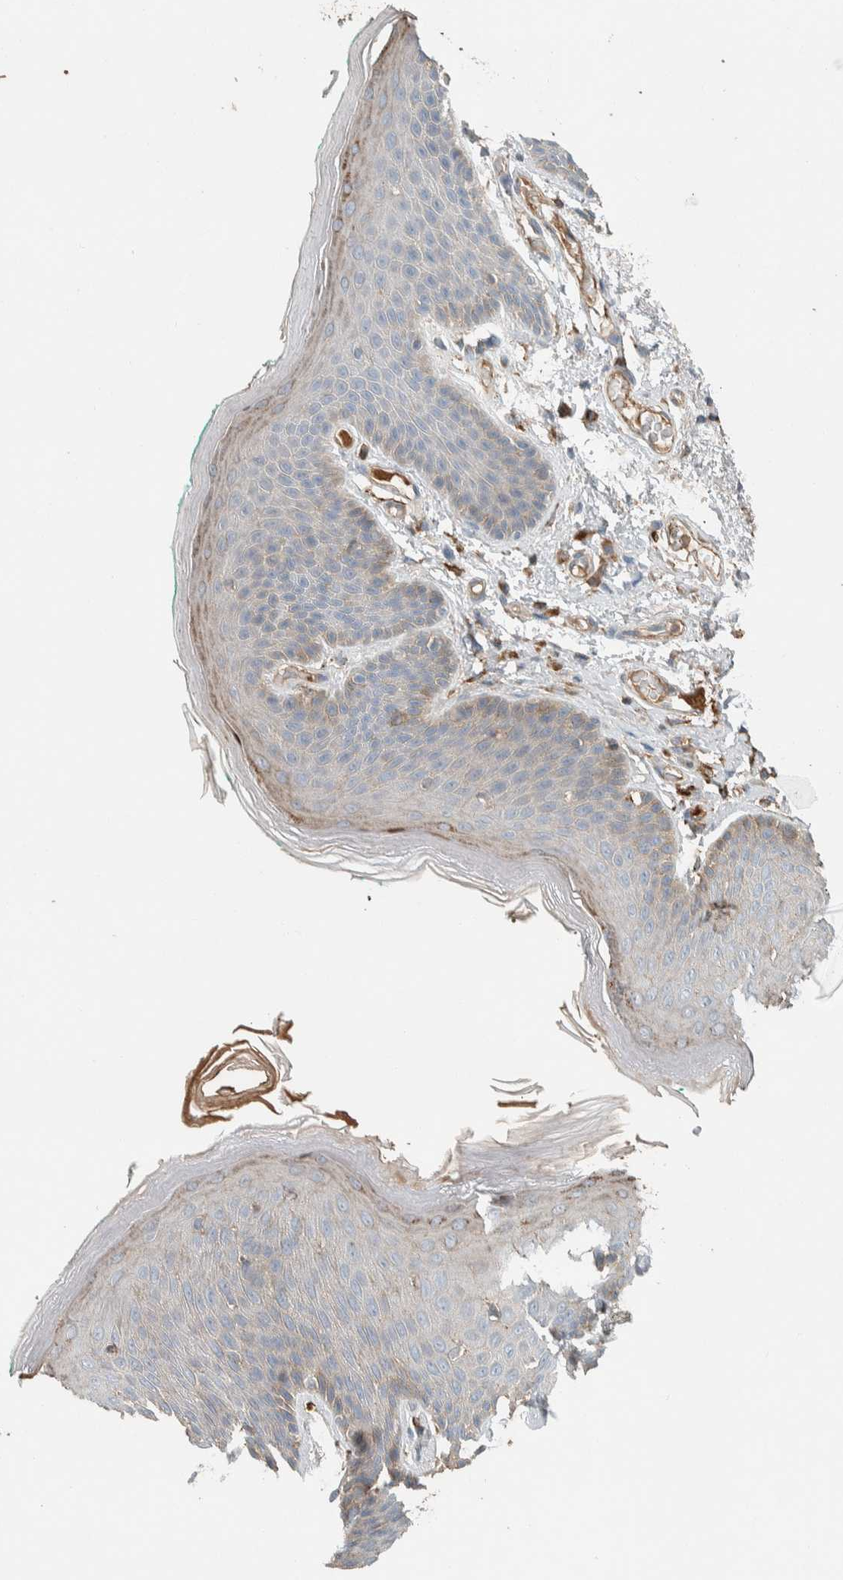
{"staining": {"intensity": "weak", "quantity": "<25%", "location": "cytoplasmic/membranous"}, "tissue": "skin", "cell_type": "Epidermal cells", "image_type": "normal", "snomed": [{"axis": "morphology", "description": "Normal tissue, NOS"}, {"axis": "topography", "description": "Anal"}], "caption": "Human skin stained for a protein using immunohistochemistry (IHC) exhibits no expression in epidermal cells.", "gene": "CTBP2", "patient": {"sex": "male", "age": 74}}